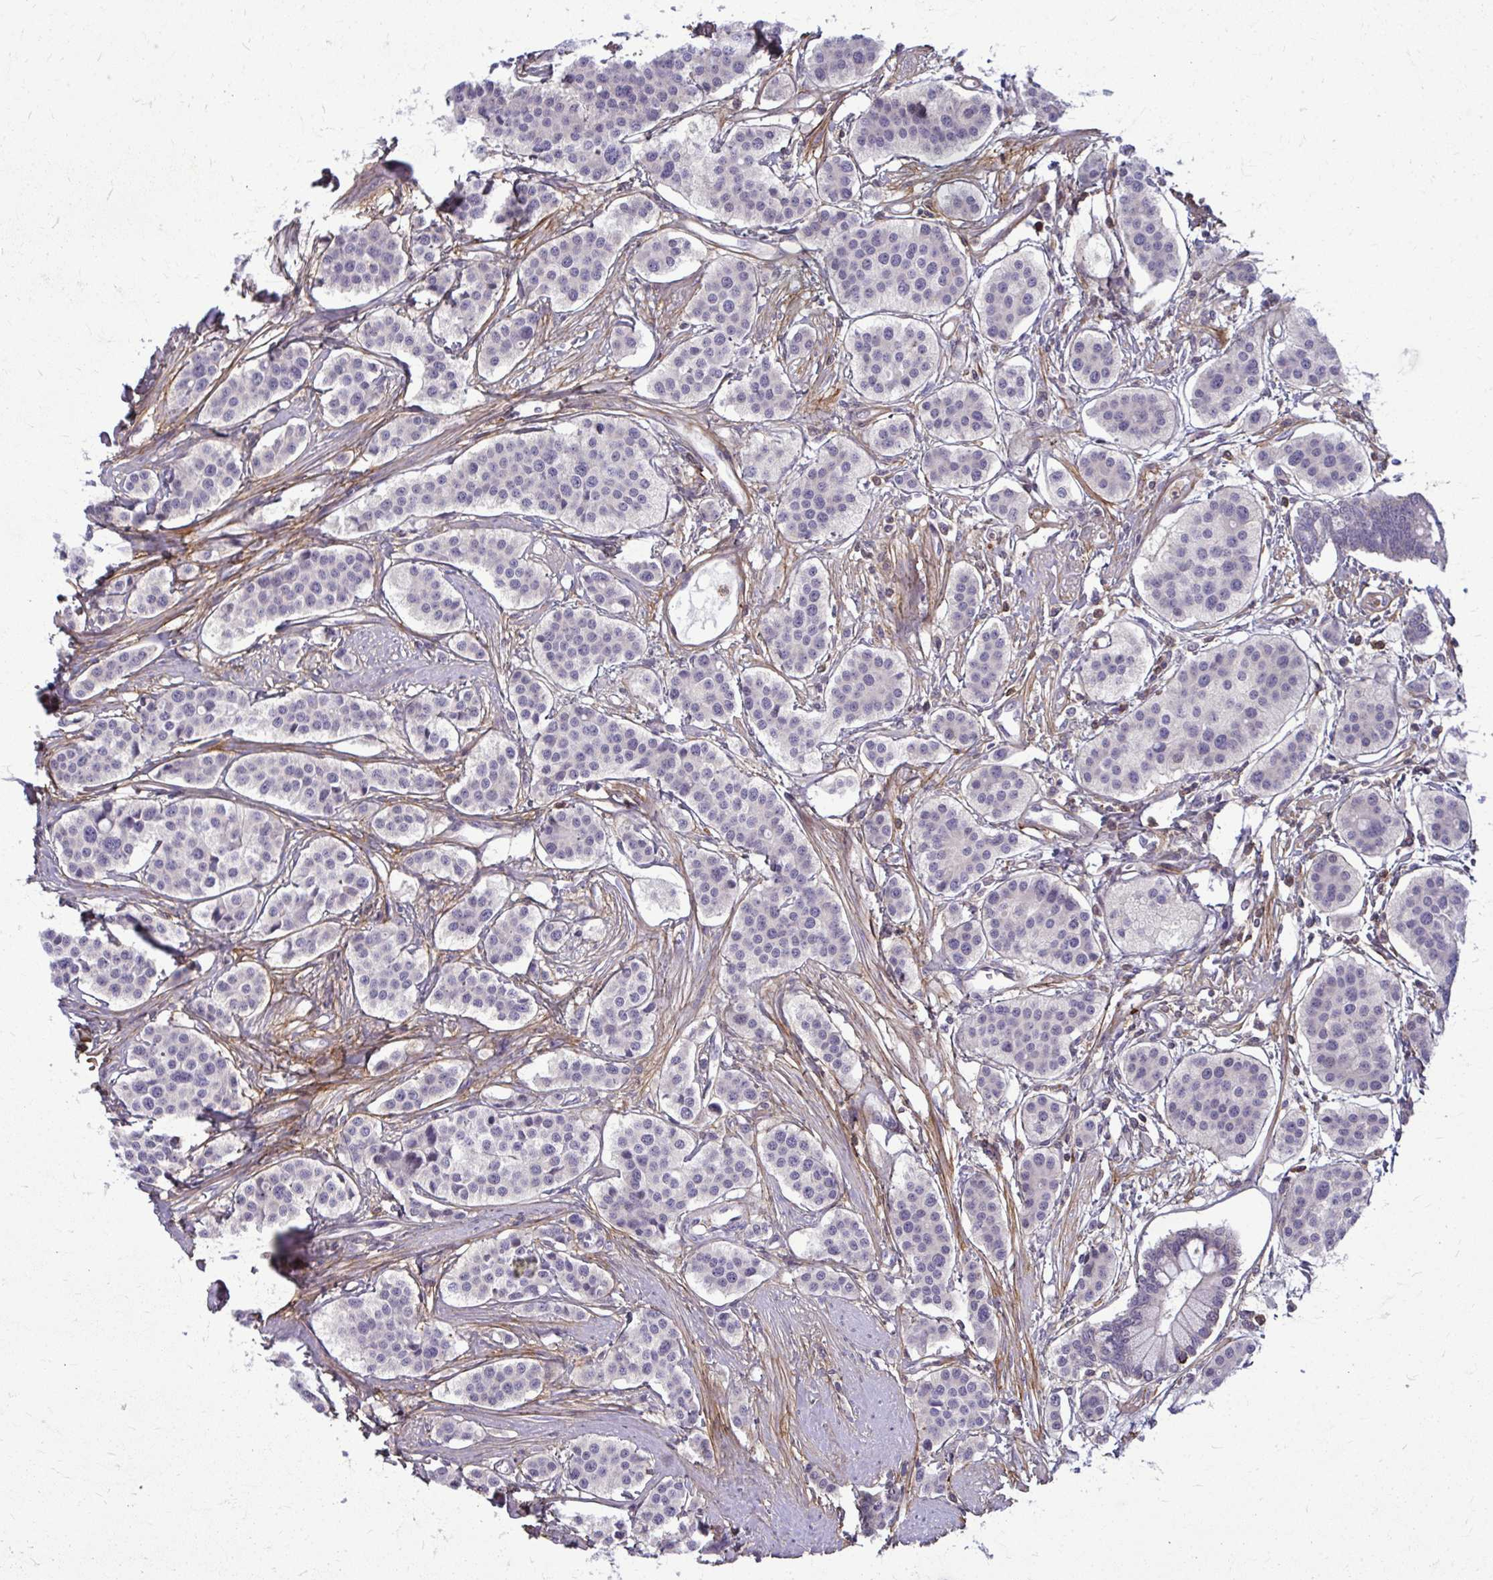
{"staining": {"intensity": "negative", "quantity": "none", "location": "none"}, "tissue": "carcinoid", "cell_type": "Tumor cells", "image_type": "cancer", "snomed": [{"axis": "morphology", "description": "Carcinoid, malignant, NOS"}, {"axis": "topography", "description": "Small intestine"}], "caption": "A micrograph of carcinoid stained for a protein shows no brown staining in tumor cells.", "gene": "AP5M1", "patient": {"sex": "male", "age": 60}}